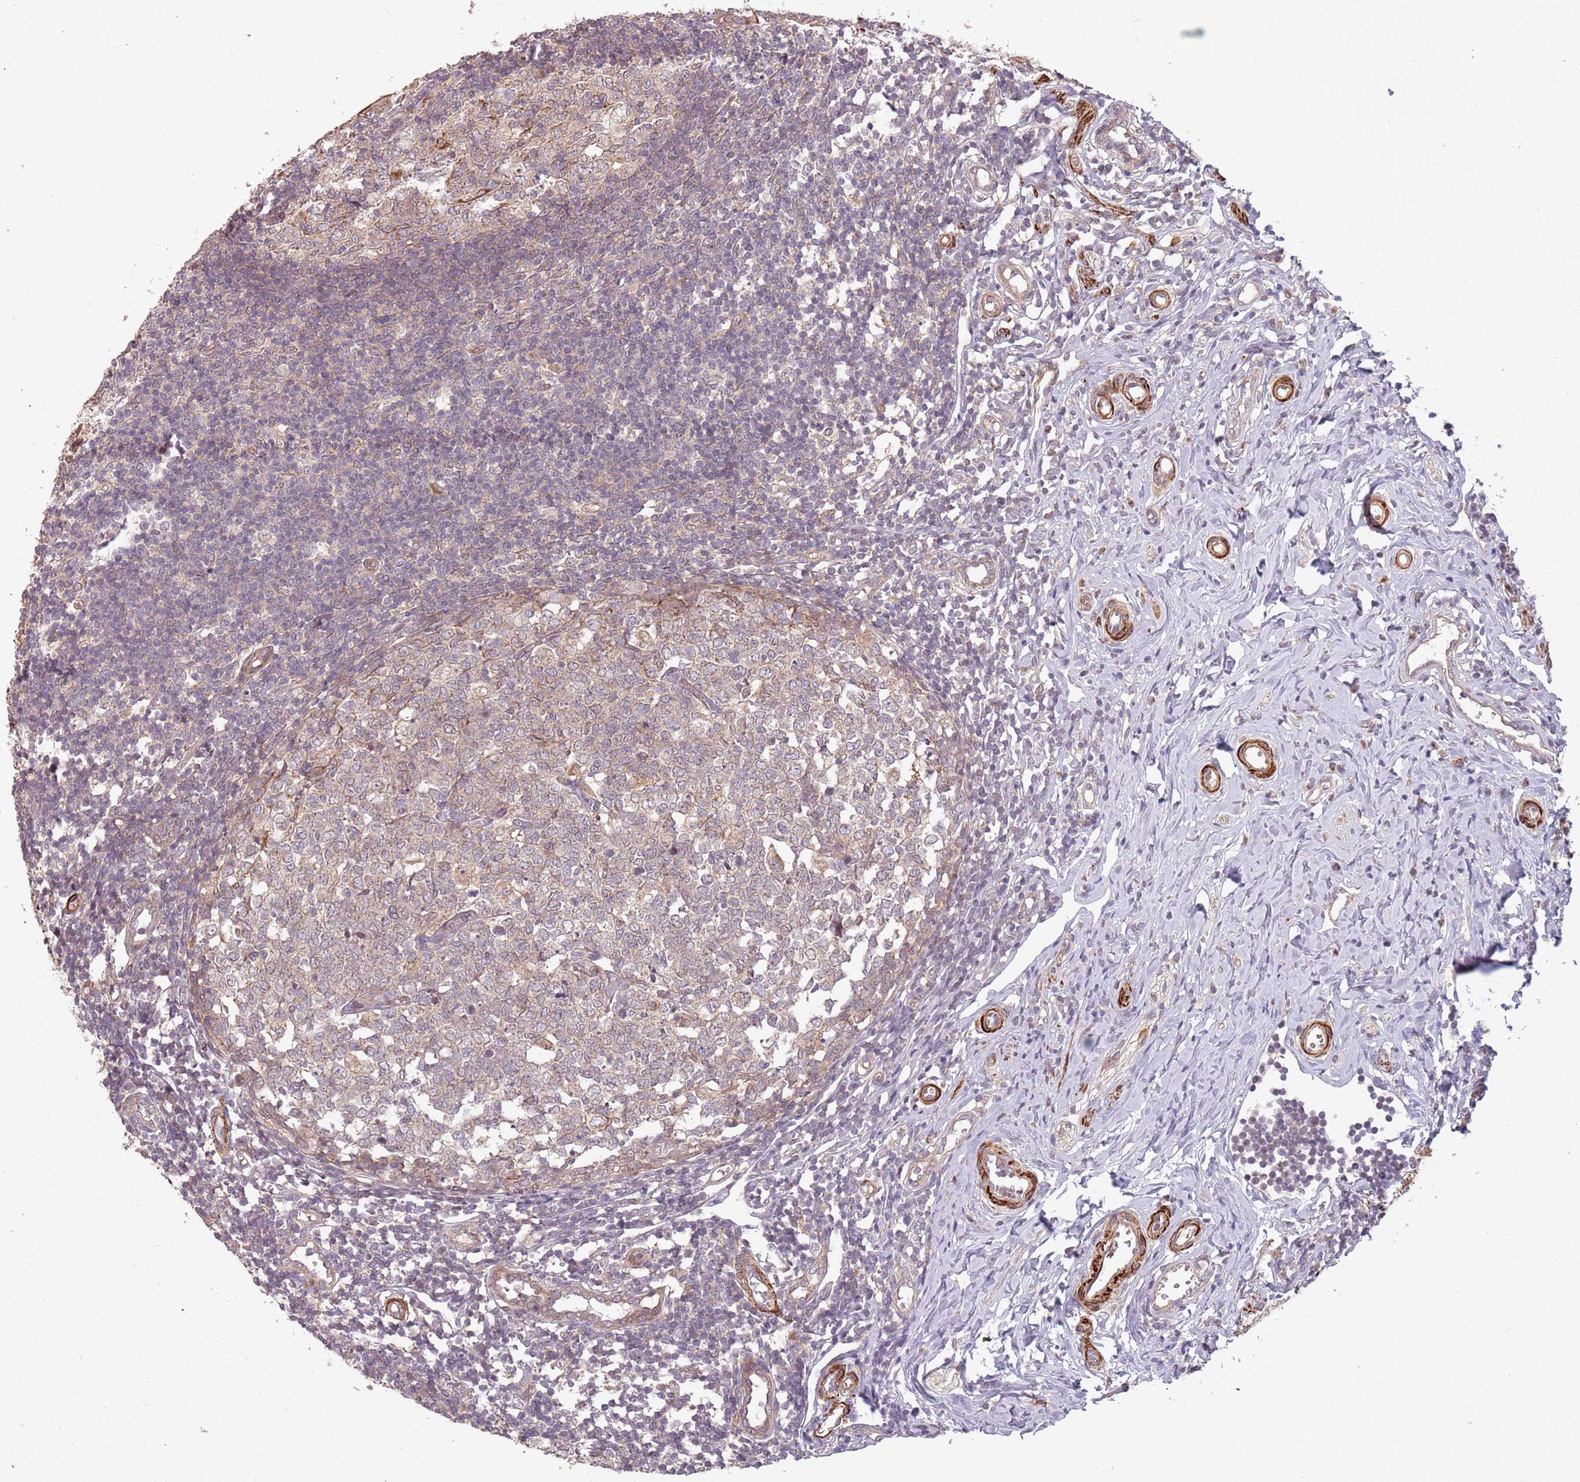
{"staining": {"intensity": "moderate", "quantity": ">75%", "location": "cytoplasmic/membranous"}, "tissue": "appendix", "cell_type": "Glandular cells", "image_type": "normal", "snomed": [{"axis": "morphology", "description": "Normal tissue, NOS"}, {"axis": "topography", "description": "Appendix"}], "caption": "Normal appendix was stained to show a protein in brown. There is medium levels of moderate cytoplasmic/membranous positivity in about >75% of glandular cells. (IHC, brightfield microscopy, high magnification).", "gene": "PLD6", "patient": {"sex": "male", "age": 14}}